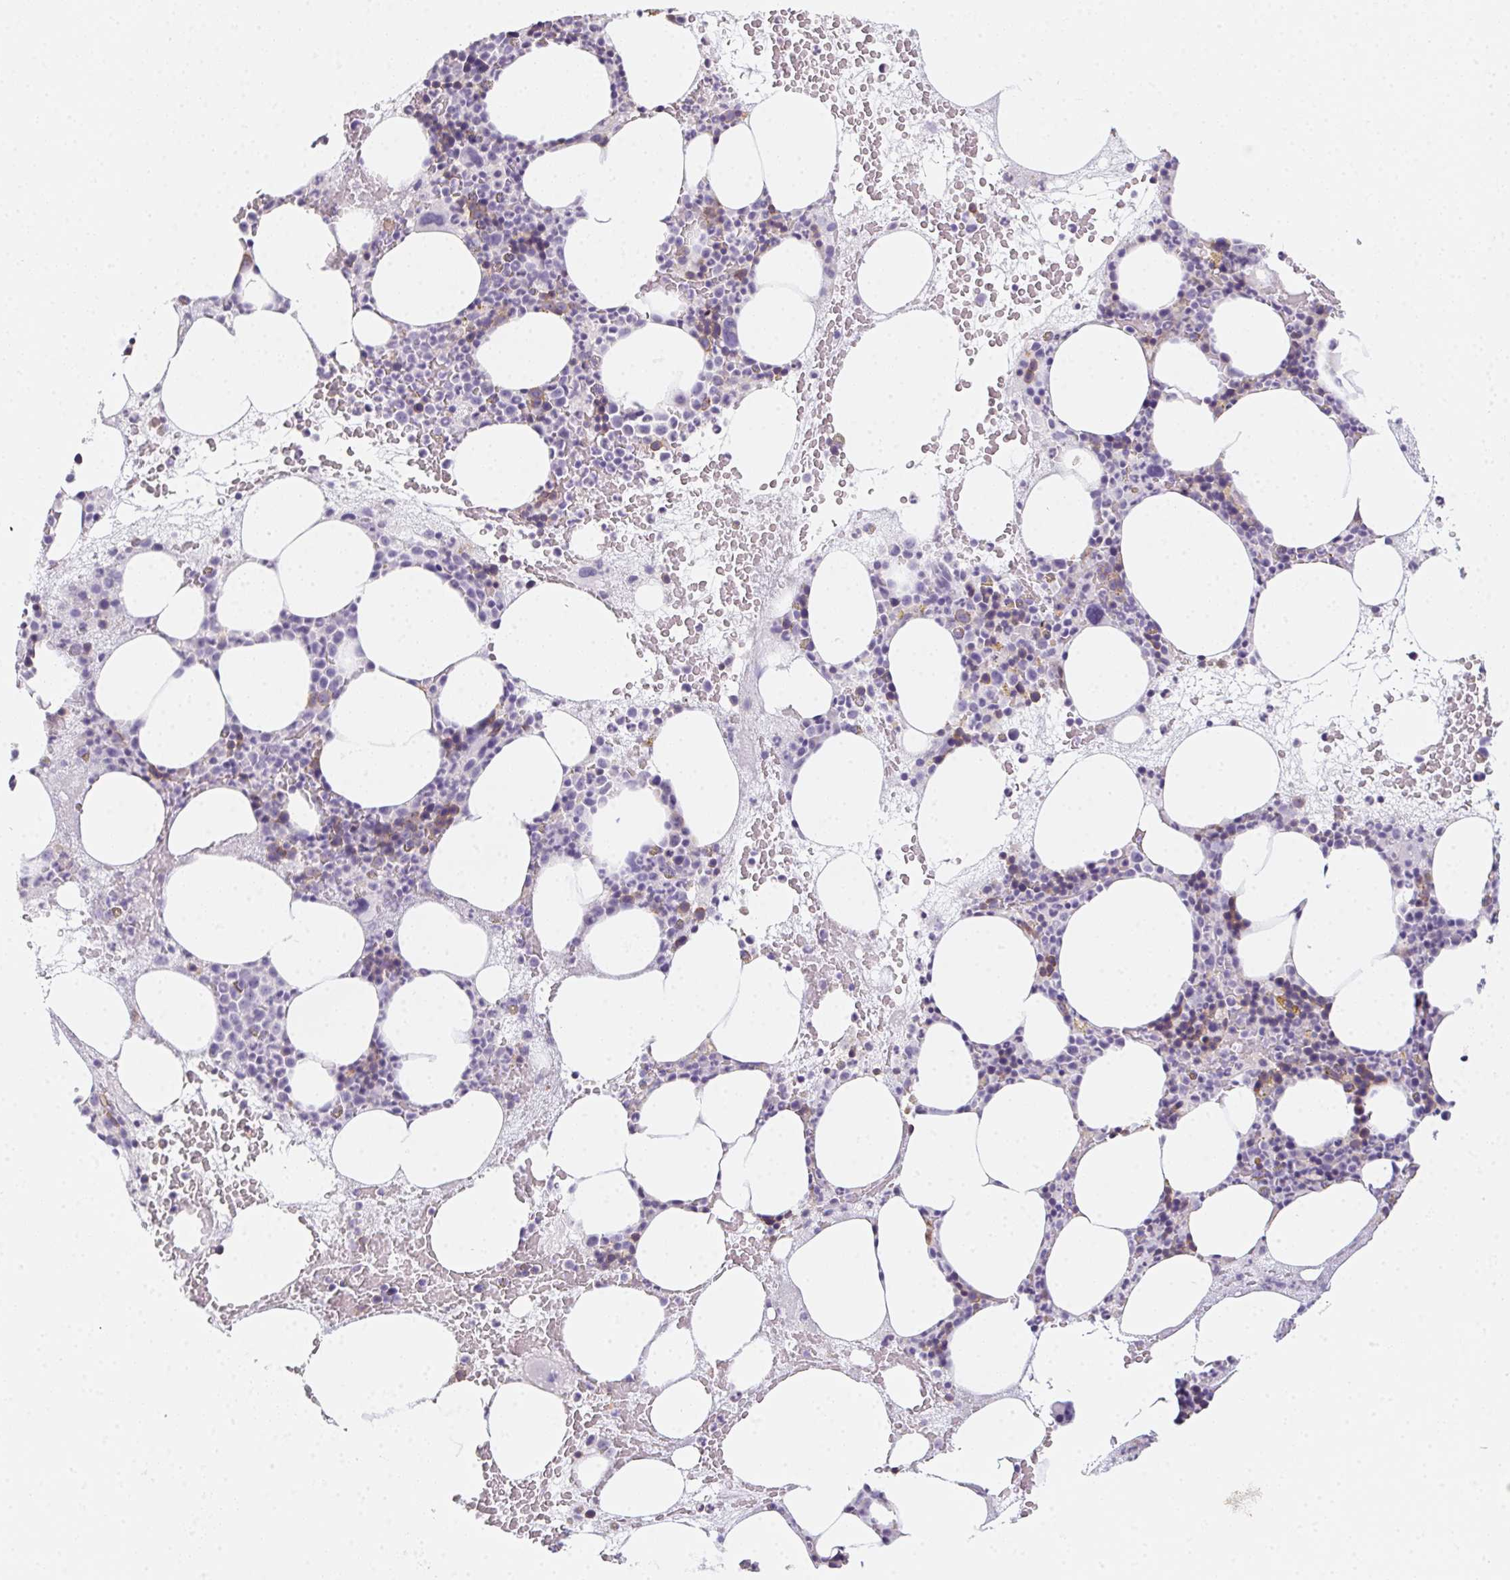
{"staining": {"intensity": "moderate", "quantity": "<25%", "location": "cytoplasmic/membranous"}, "tissue": "bone marrow", "cell_type": "Hematopoietic cells", "image_type": "normal", "snomed": [{"axis": "morphology", "description": "Normal tissue, NOS"}, {"axis": "topography", "description": "Bone marrow"}], "caption": "DAB immunohistochemical staining of unremarkable human bone marrow demonstrates moderate cytoplasmic/membranous protein positivity in approximately <25% of hematopoietic cells.", "gene": "MYL4", "patient": {"sex": "male", "age": 89}}